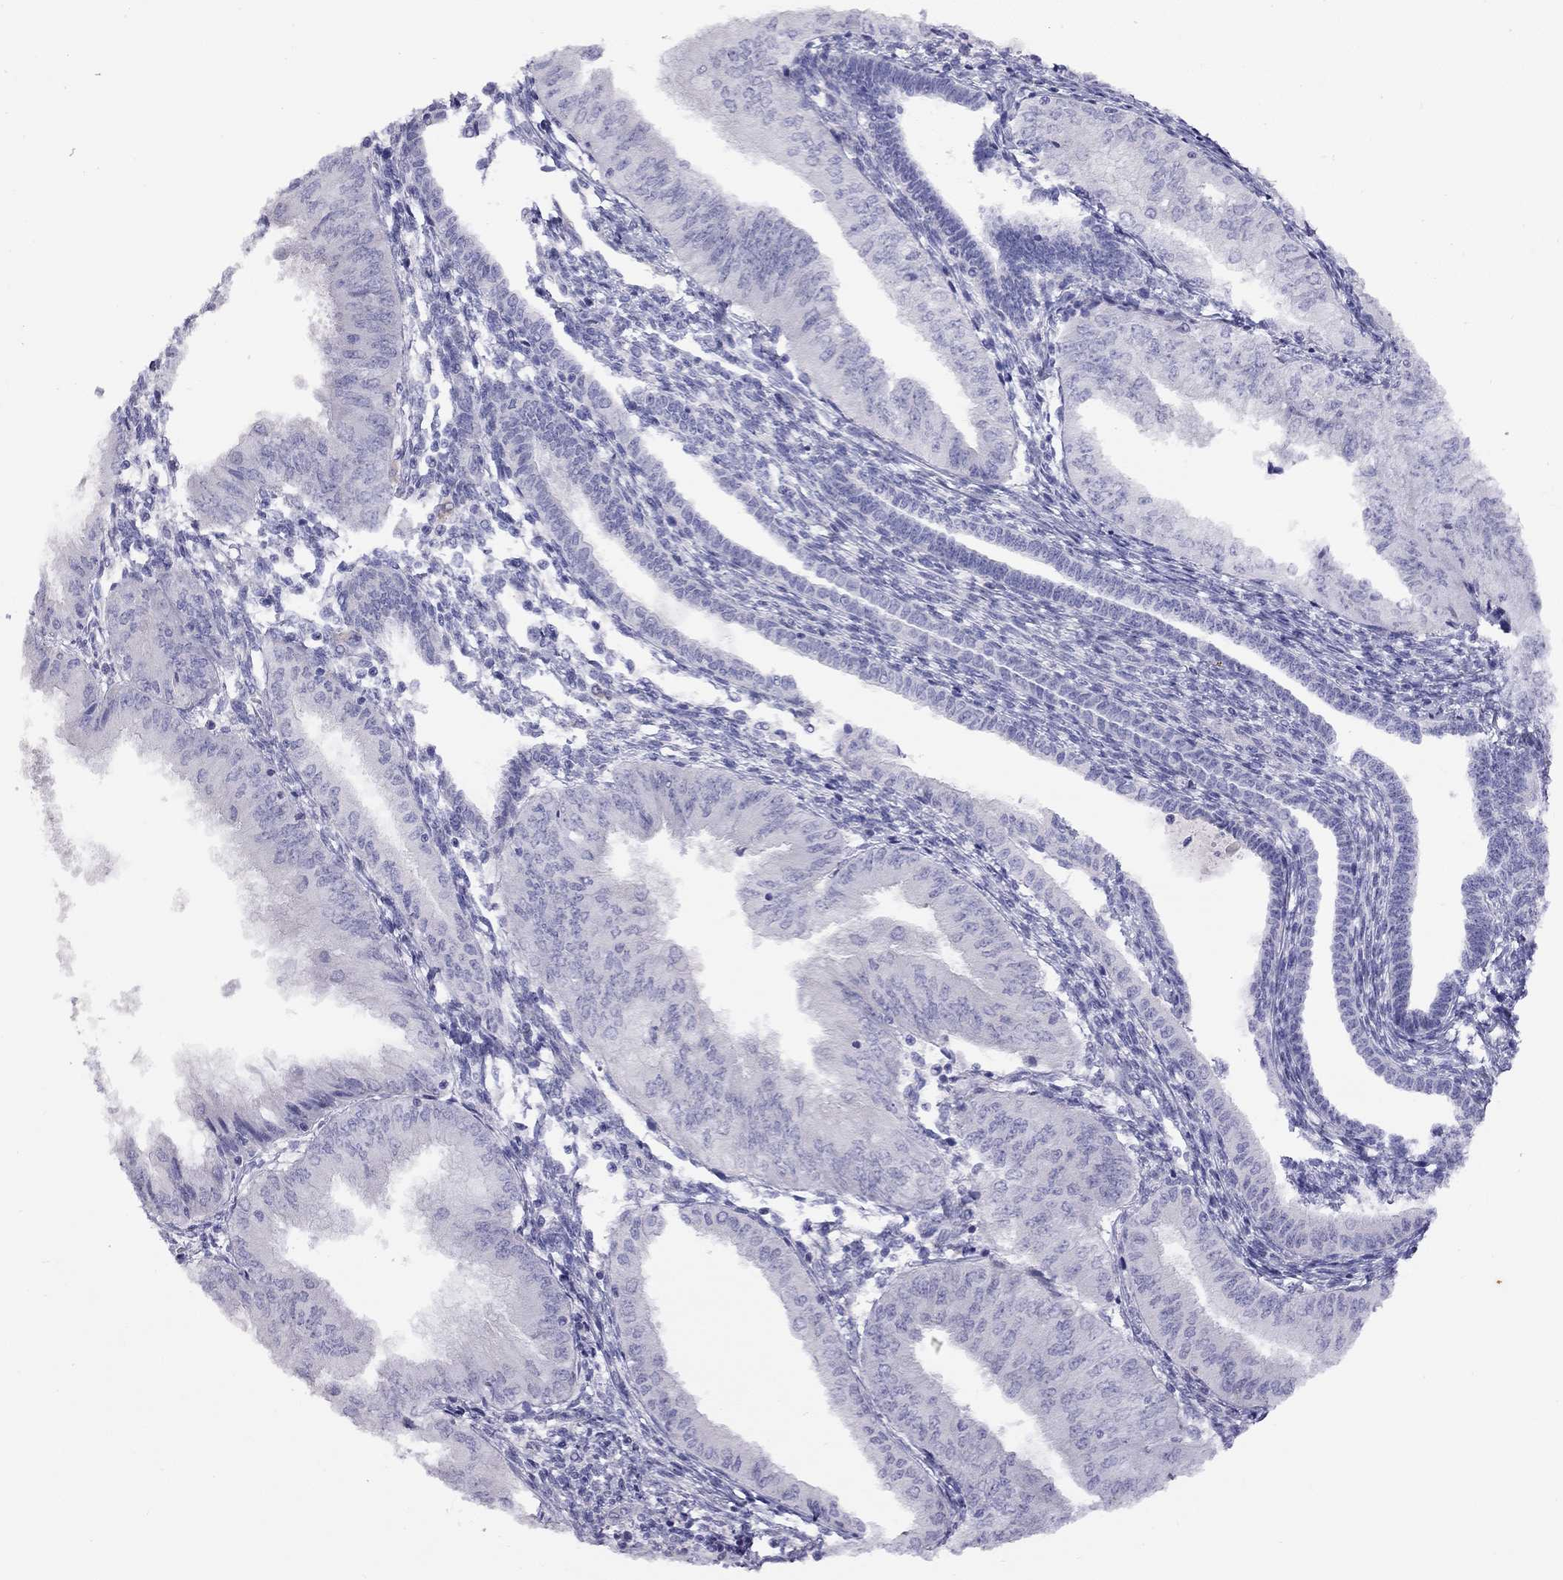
{"staining": {"intensity": "negative", "quantity": "none", "location": "none"}, "tissue": "endometrial cancer", "cell_type": "Tumor cells", "image_type": "cancer", "snomed": [{"axis": "morphology", "description": "Adenocarcinoma, NOS"}, {"axis": "topography", "description": "Endometrium"}], "caption": "Immunohistochemistry photomicrograph of neoplastic tissue: adenocarcinoma (endometrial) stained with DAB (3,3'-diaminobenzidine) exhibits no significant protein staining in tumor cells.", "gene": "CPNE4", "patient": {"sex": "female", "age": 53}}